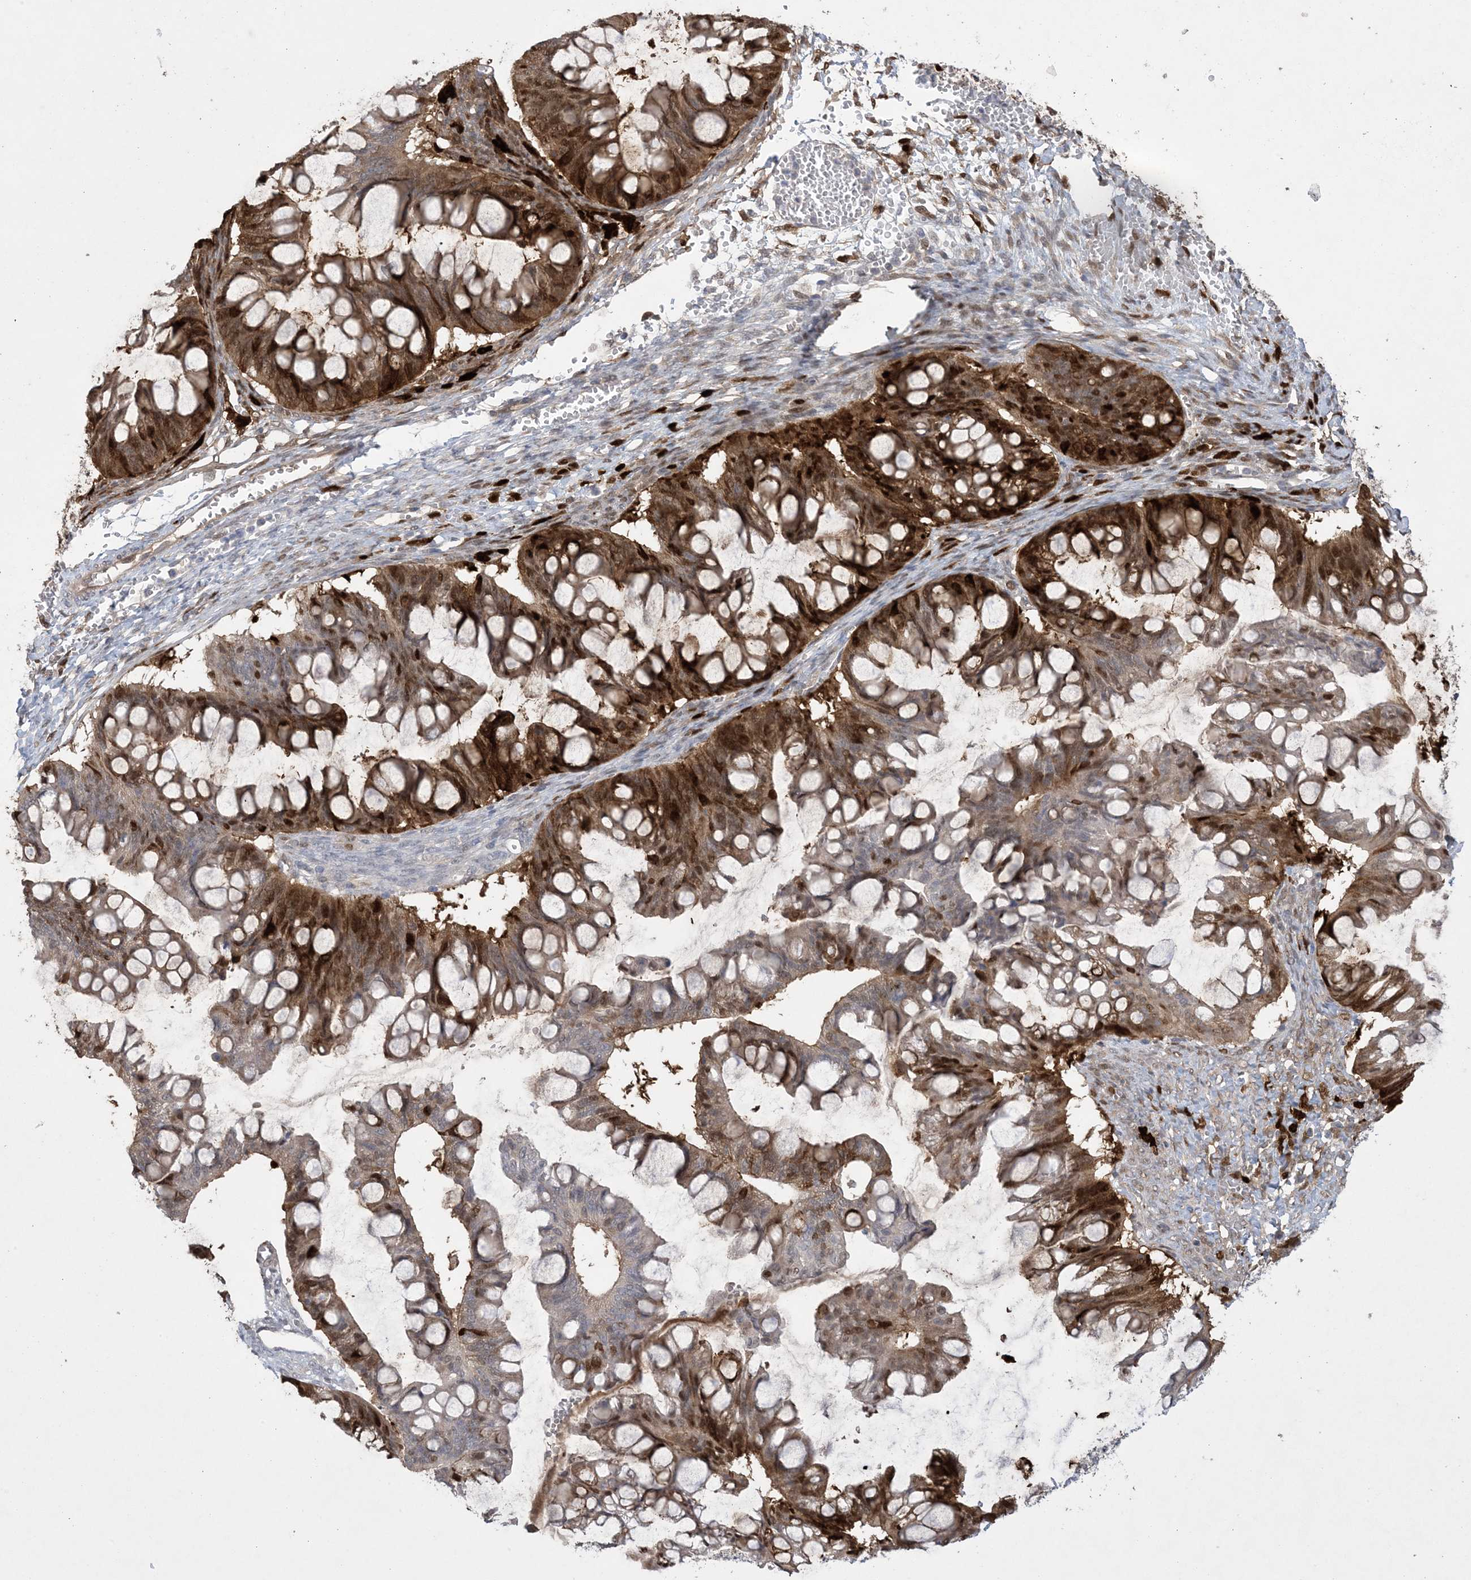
{"staining": {"intensity": "strong", "quantity": ">75%", "location": "cytoplasmic/membranous,nuclear"}, "tissue": "ovarian cancer", "cell_type": "Tumor cells", "image_type": "cancer", "snomed": [{"axis": "morphology", "description": "Cystadenocarcinoma, mucinous, NOS"}, {"axis": "topography", "description": "Ovary"}], "caption": "DAB immunohistochemical staining of ovarian cancer (mucinous cystadenocarcinoma) demonstrates strong cytoplasmic/membranous and nuclear protein positivity in approximately >75% of tumor cells.", "gene": "HMGCS1", "patient": {"sex": "female", "age": 73}}